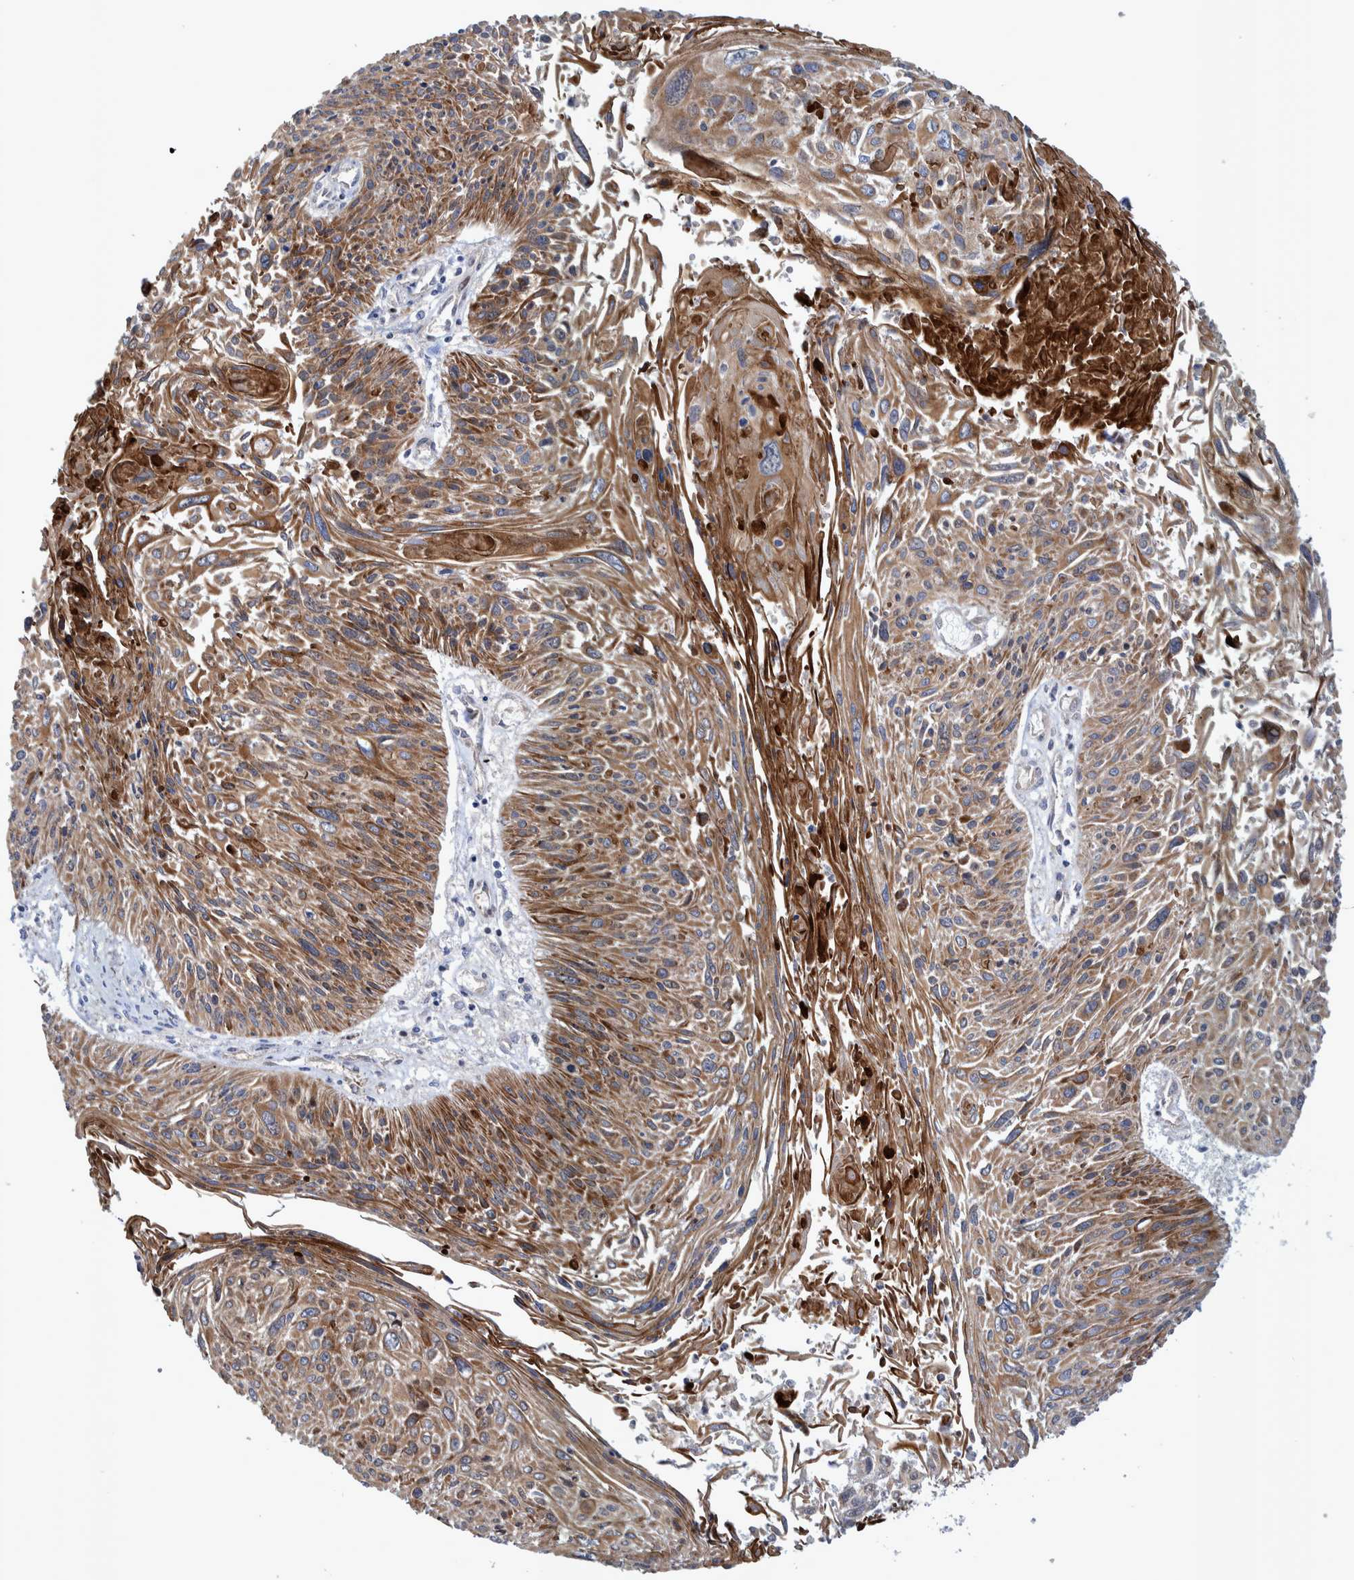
{"staining": {"intensity": "strong", "quantity": ">75%", "location": "cytoplasmic/membranous"}, "tissue": "cervical cancer", "cell_type": "Tumor cells", "image_type": "cancer", "snomed": [{"axis": "morphology", "description": "Squamous cell carcinoma, NOS"}, {"axis": "topography", "description": "Cervix"}], "caption": "A histopathology image showing strong cytoplasmic/membranous staining in about >75% of tumor cells in cervical cancer (squamous cell carcinoma), as visualized by brown immunohistochemical staining.", "gene": "GRPEL2", "patient": {"sex": "female", "age": 51}}